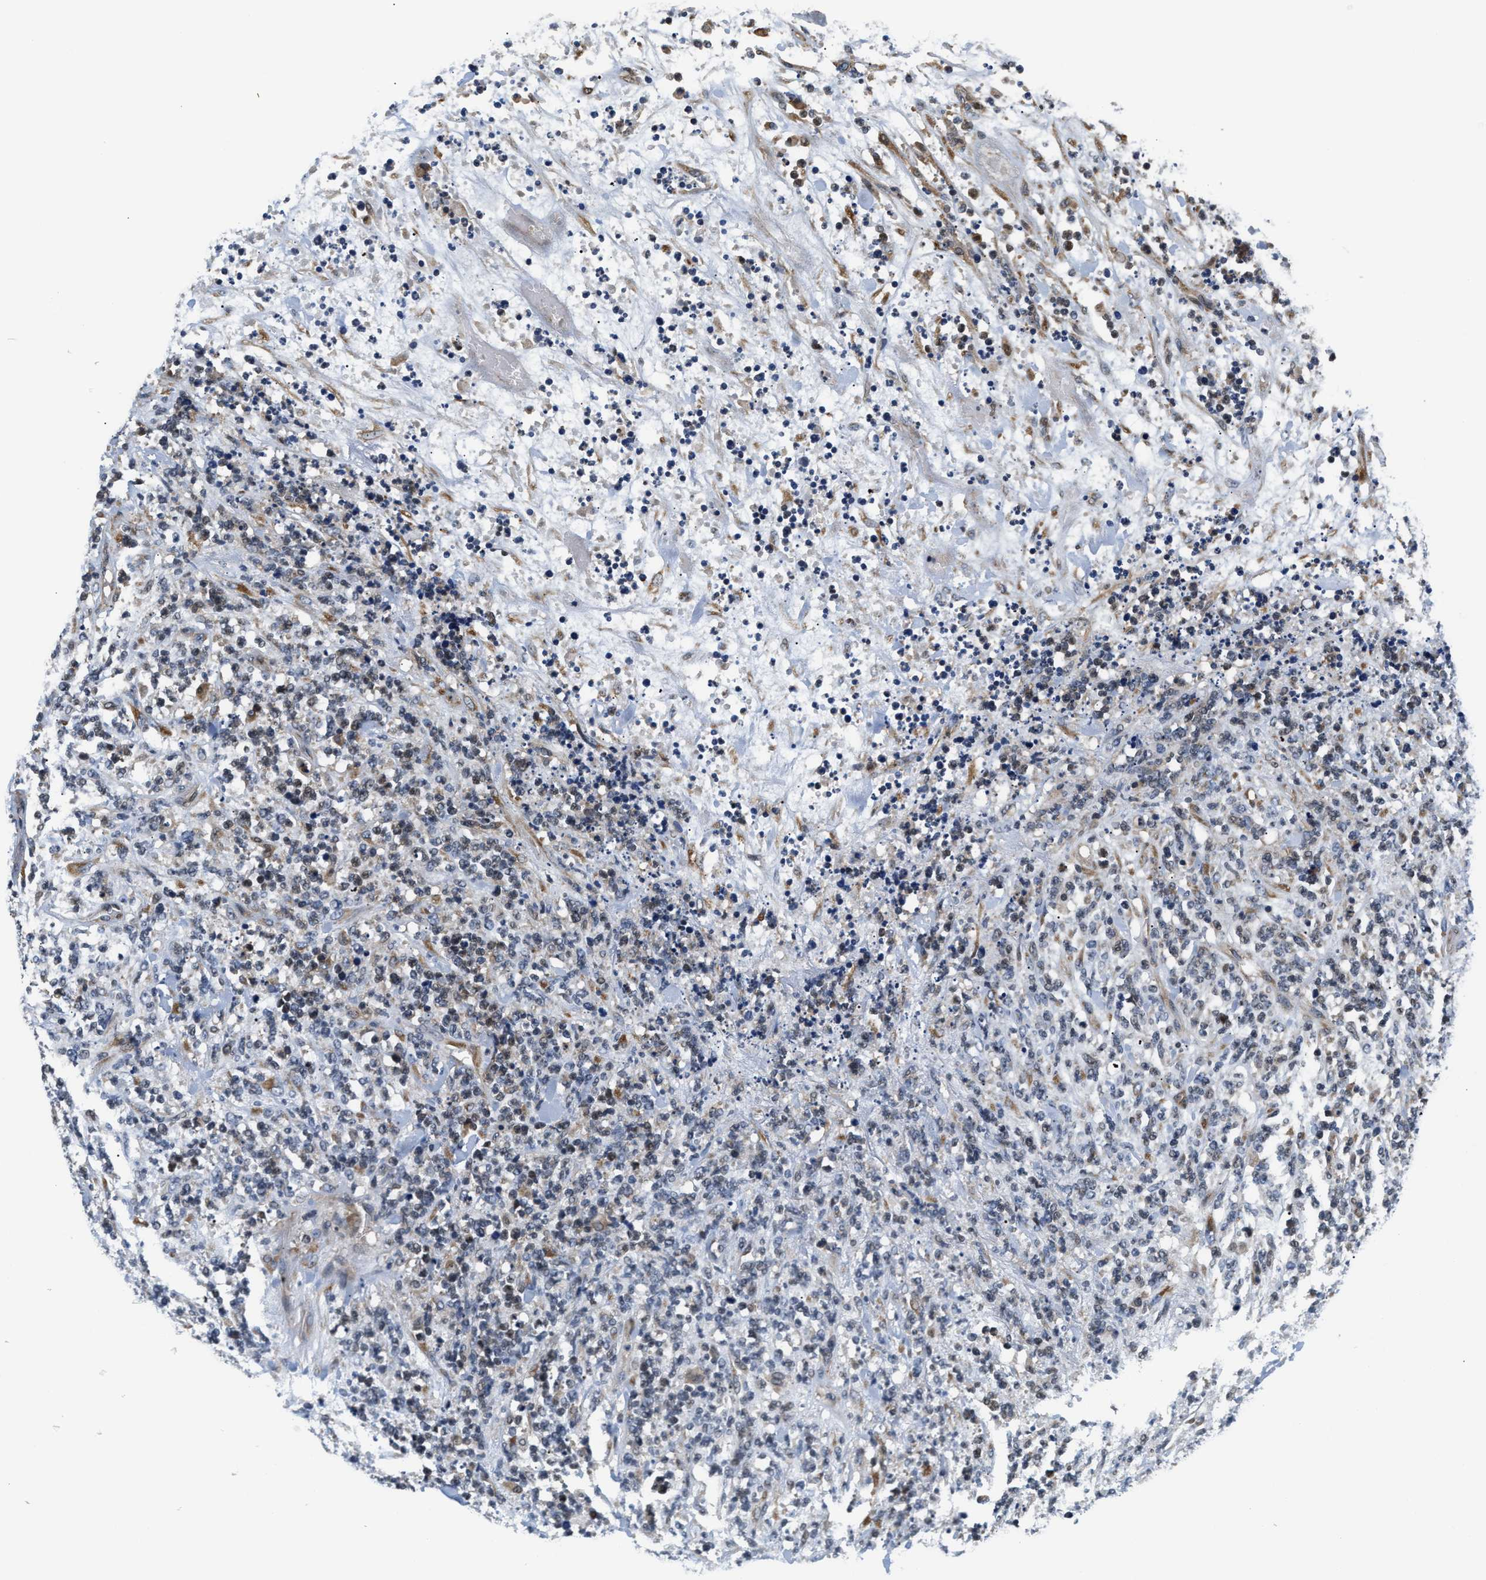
{"staining": {"intensity": "weak", "quantity": "25%-75%", "location": "cytoplasmic/membranous"}, "tissue": "lymphoma", "cell_type": "Tumor cells", "image_type": "cancer", "snomed": [{"axis": "morphology", "description": "Malignant lymphoma, non-Hodgkin's type, High grade"}, {"axis": "topography", "description": "Soft tissue"}], "caption": "Tumor cells exhibit low levels of weak cytoplasmic/membranous positivity in approximately 25%-75% of cells in lymphoma. The protein is stained brown, and the nuclei are stained in blue (DAB (3,3'-diaminobenzidine) IHC with brightfield microscopy, high magnification).", "gene": "TNIP2", "patient": {"sex": "male", "age": 18}}